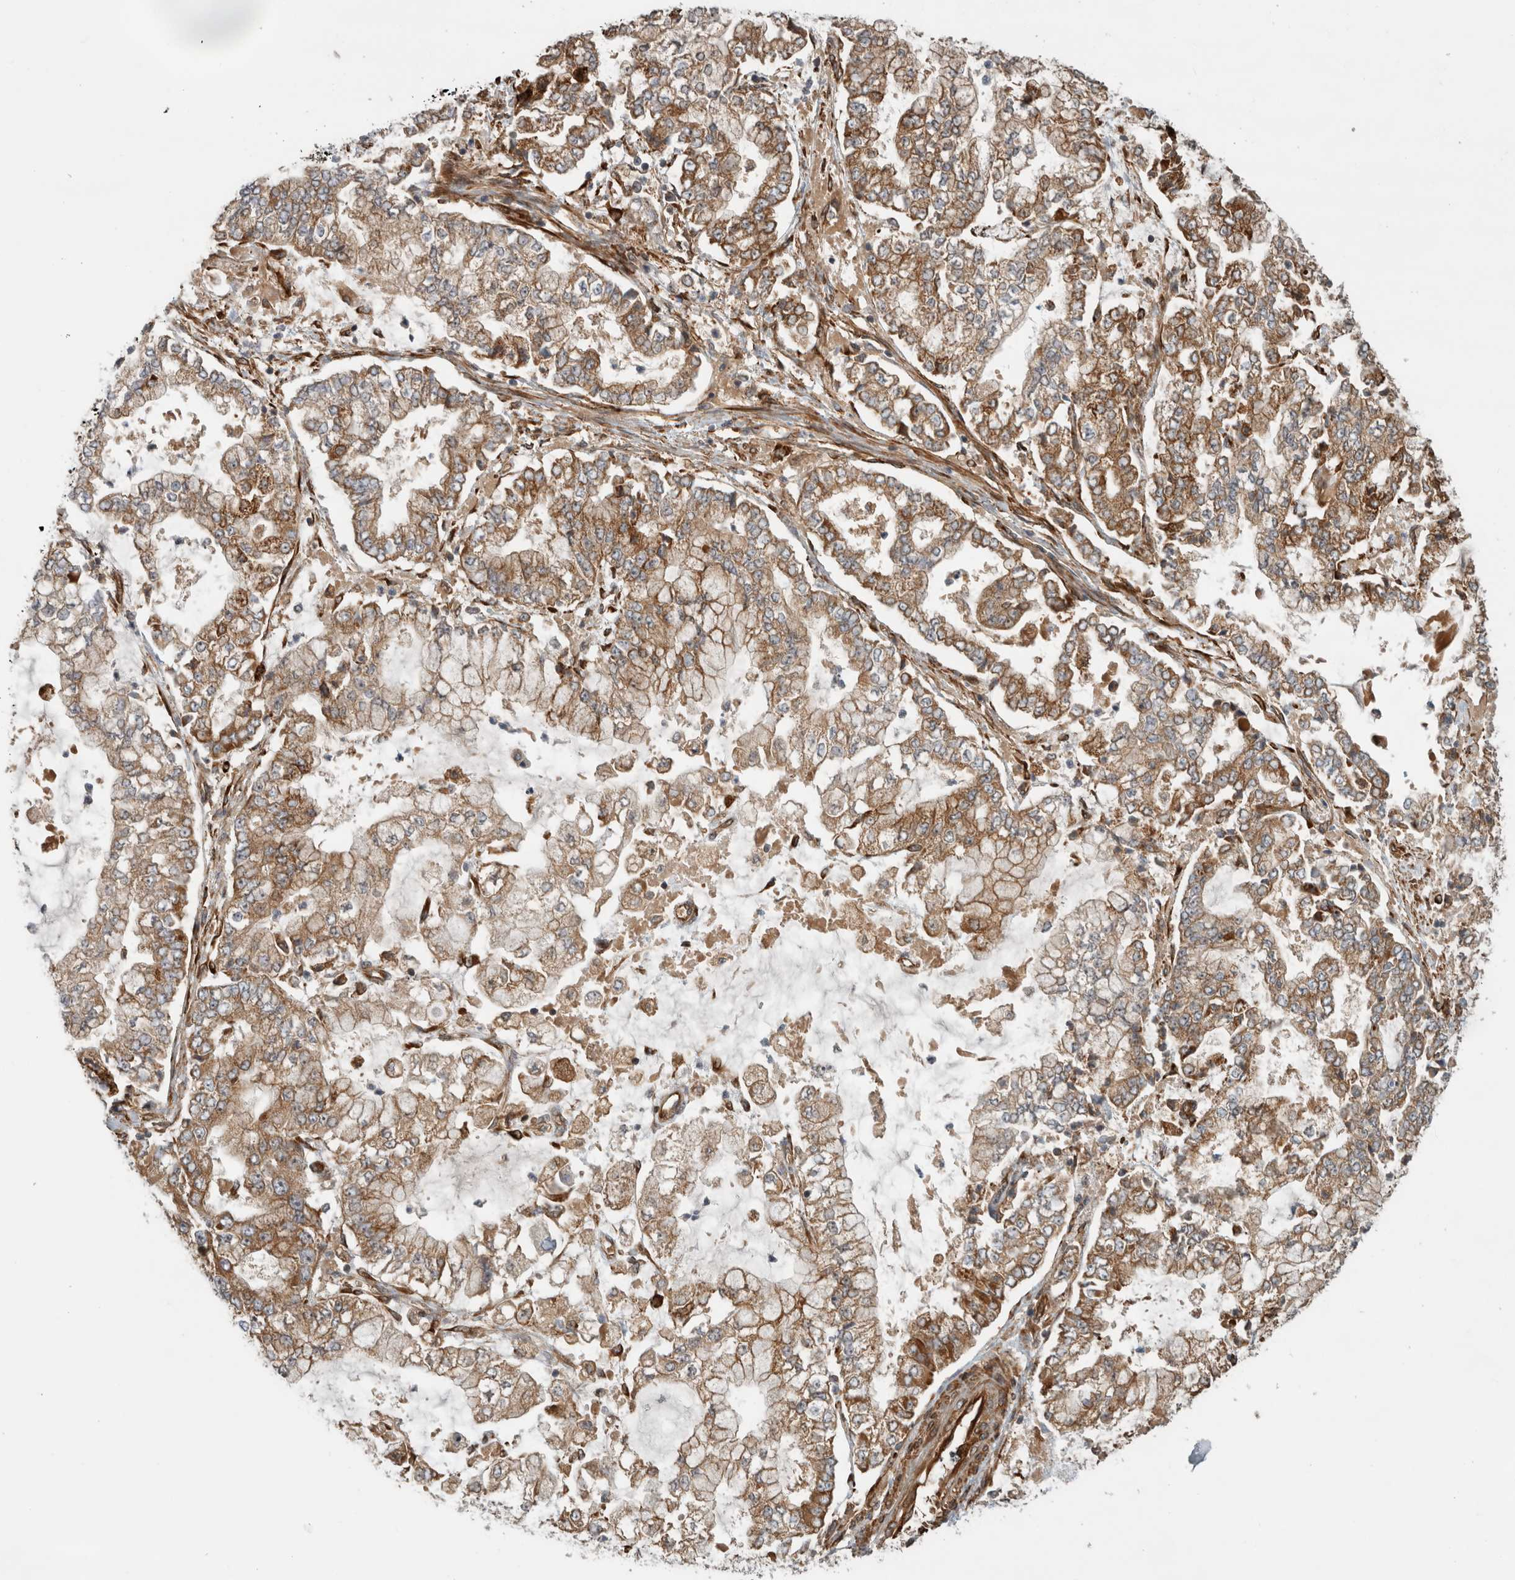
{"staining": {"intensity": "moderate", "quantity": ">75%", "location": "cytoplasmic/membranous"}, "tissue": "stomach cancer", "cell_type": "Tumor cells", "image_type": "cancer", "snomed": [{"axis": "morphology", "description": "Adenocarcinoma, NOS"}, {"axis": "topography", "description": "Stomach"}], "caption": "Immunohistochemical staining of stomach adenocarcinoma shows medium levels of moderate cytoplasmic/membranous protein staining in about >75% of tumor cells. (DAB (3,3'-diaminobenzidine) IHC, brown staining for protein, blue staining for nuclei).", "gene": "TUBD1", "patient": {"sex": "male", "age": 76}}